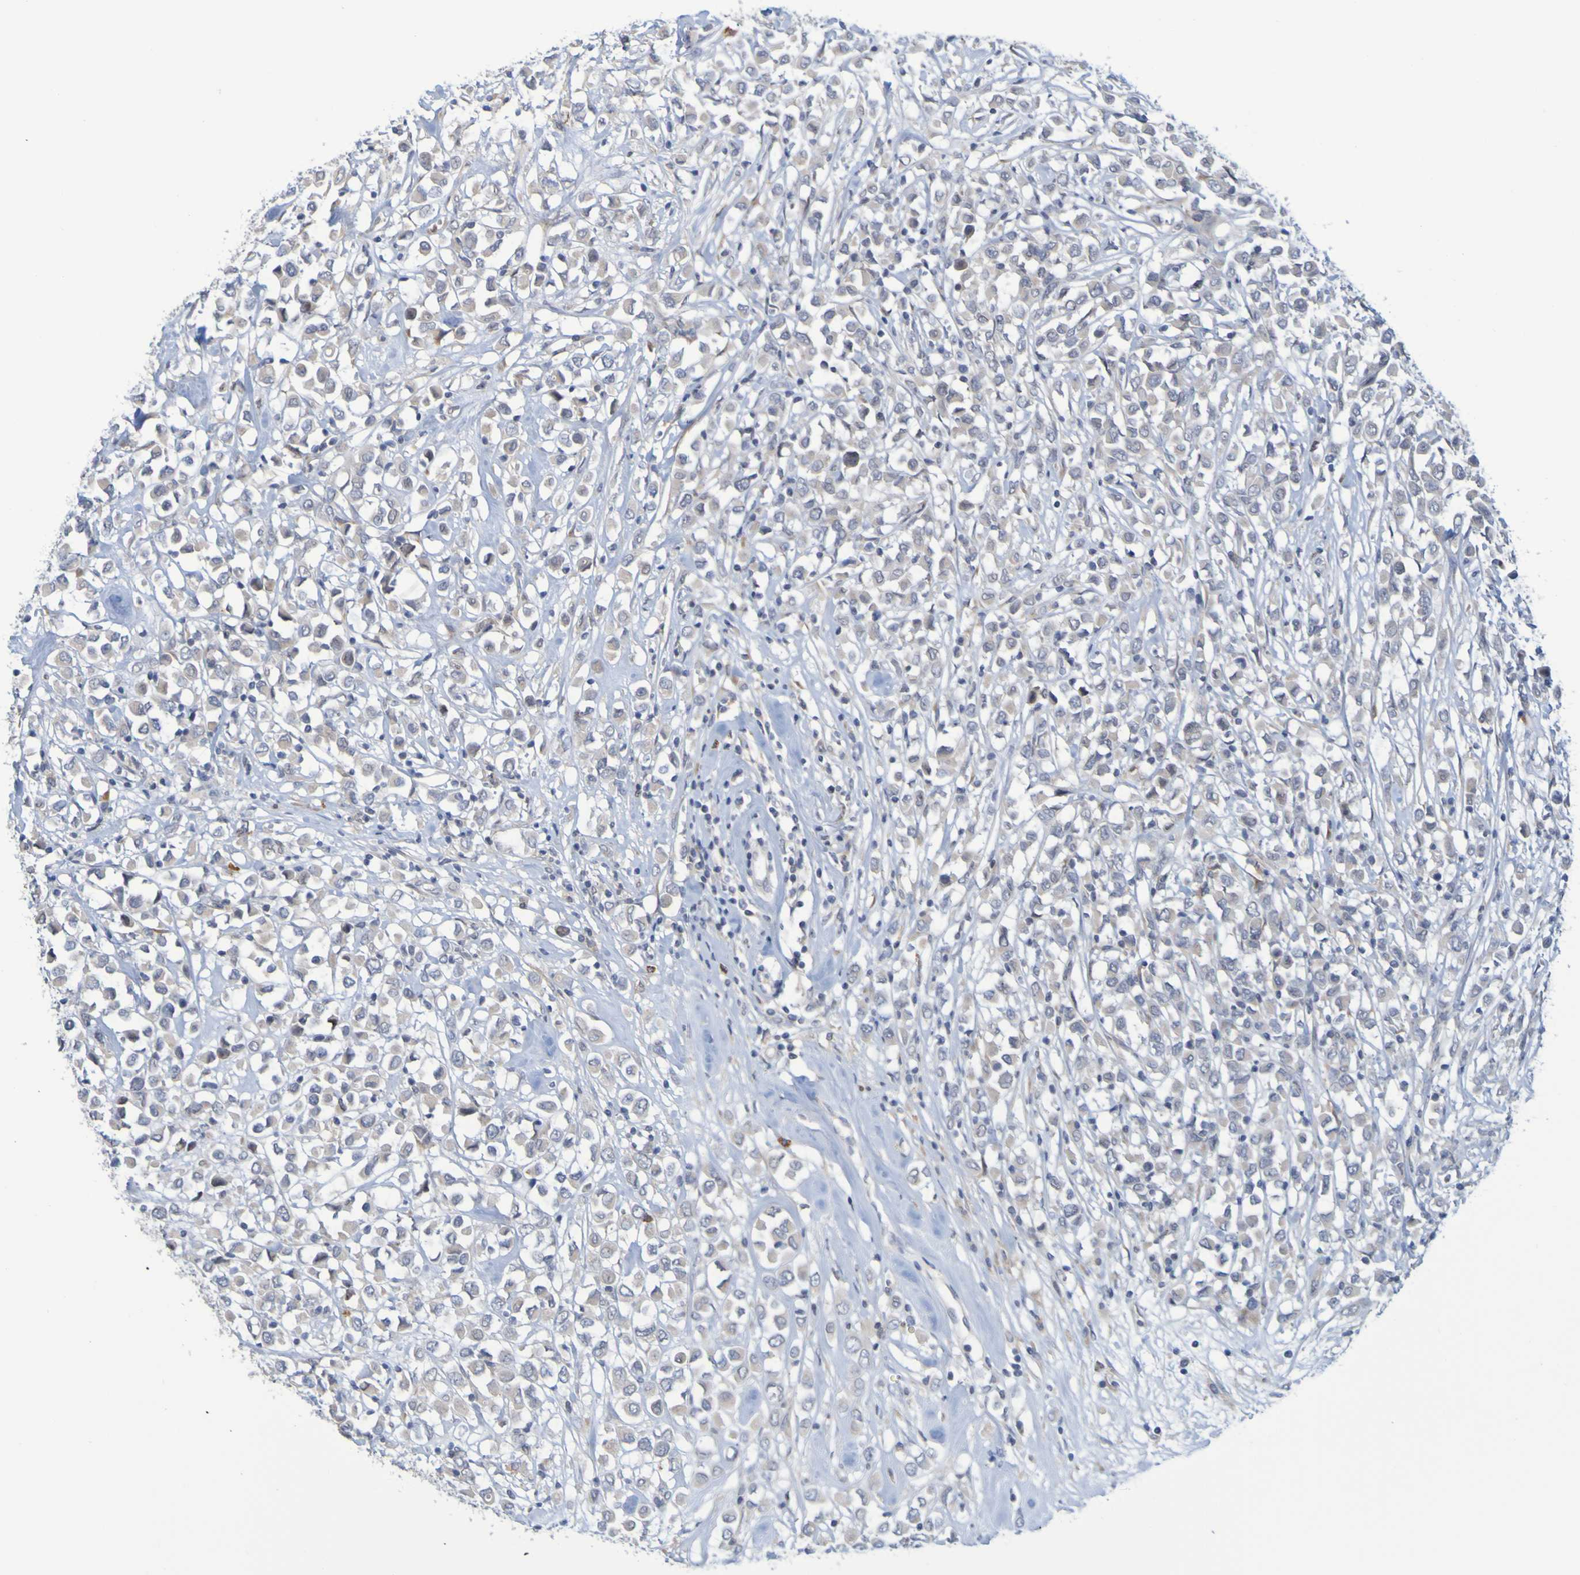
{"staining": {"intensity": "weak", "quantity": "25%-75%", "location": "cytoplasmic/membranous"}, "tissue": "breast cancer", "cell_type": "Tumor cells", "image_type": "cancer", "snomed": [{"axis": "morphology", "description": "Duct carcinoma"}, {"axis": "topography", "description": "Breast"}], "caption": "The immunohistochemical stain highlights weak cytoplasmic/membranous expression in tumor cells of breast cancer (intraductal carcinoma) tissue.", "gene": "LILRB5", "patient": {"sex": "female", "age": 61}}